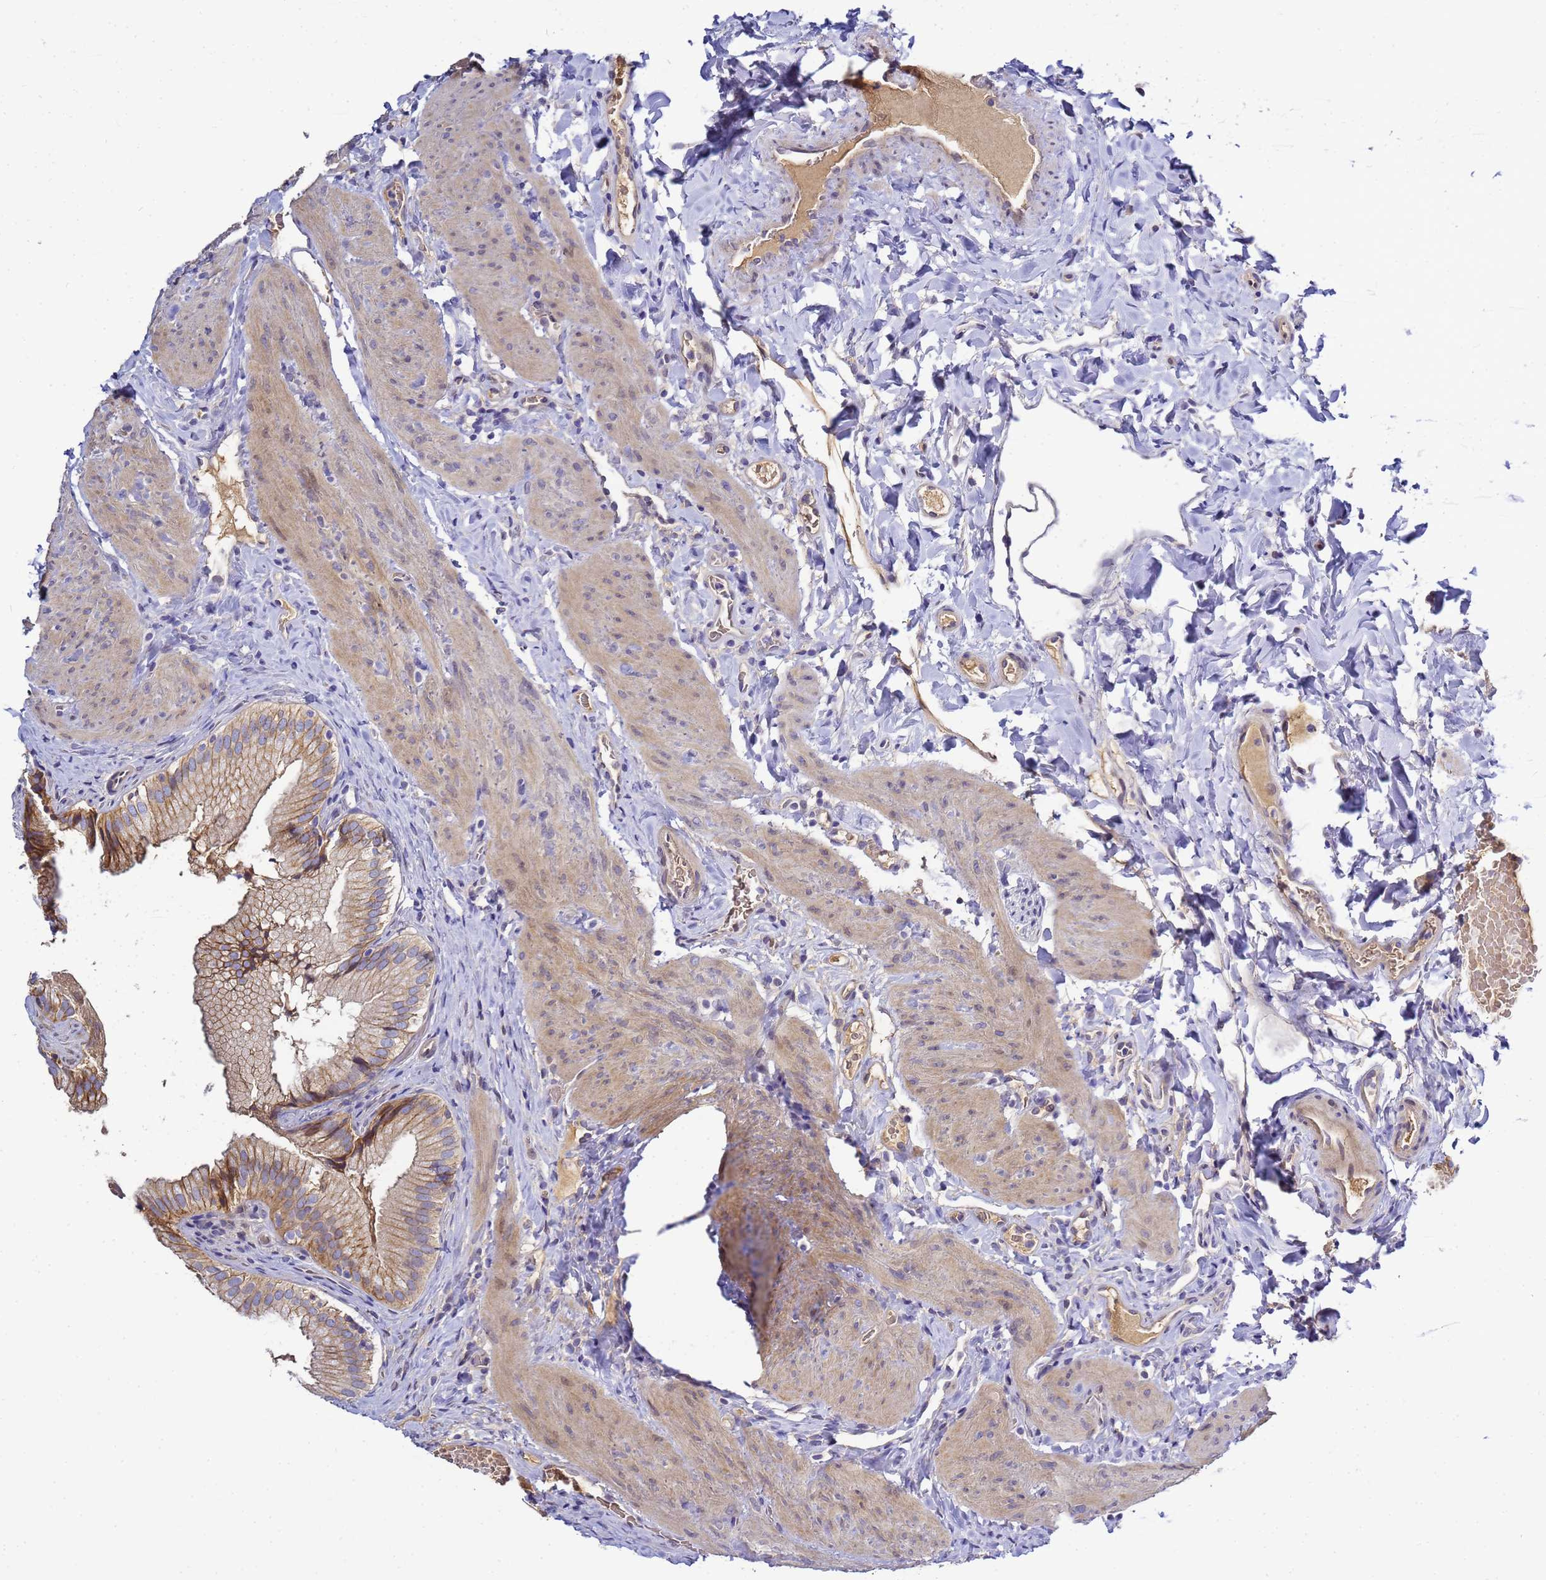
{"staining": {"intensity": "moderate", "quantity": "25%-75%", "location": "cytoplasmic/membranous"}, "tissue": "gallbladder", "cell_type": "Glandular cells", "image_type": "normal", "snomed": [{"axis": "morphology", "description": "Normal tissue, NOS"}, {"axis": "topography", "description": "Gallbladder"}], "caption": "Gallbladder stained with immunohistochemistry (IHC) exhibits moderate cytoplasmic/membranous staining in about 25%-75% of glandular cells.", "gene": "TBCD", "patient": {"sex": "female", "age": 30}}